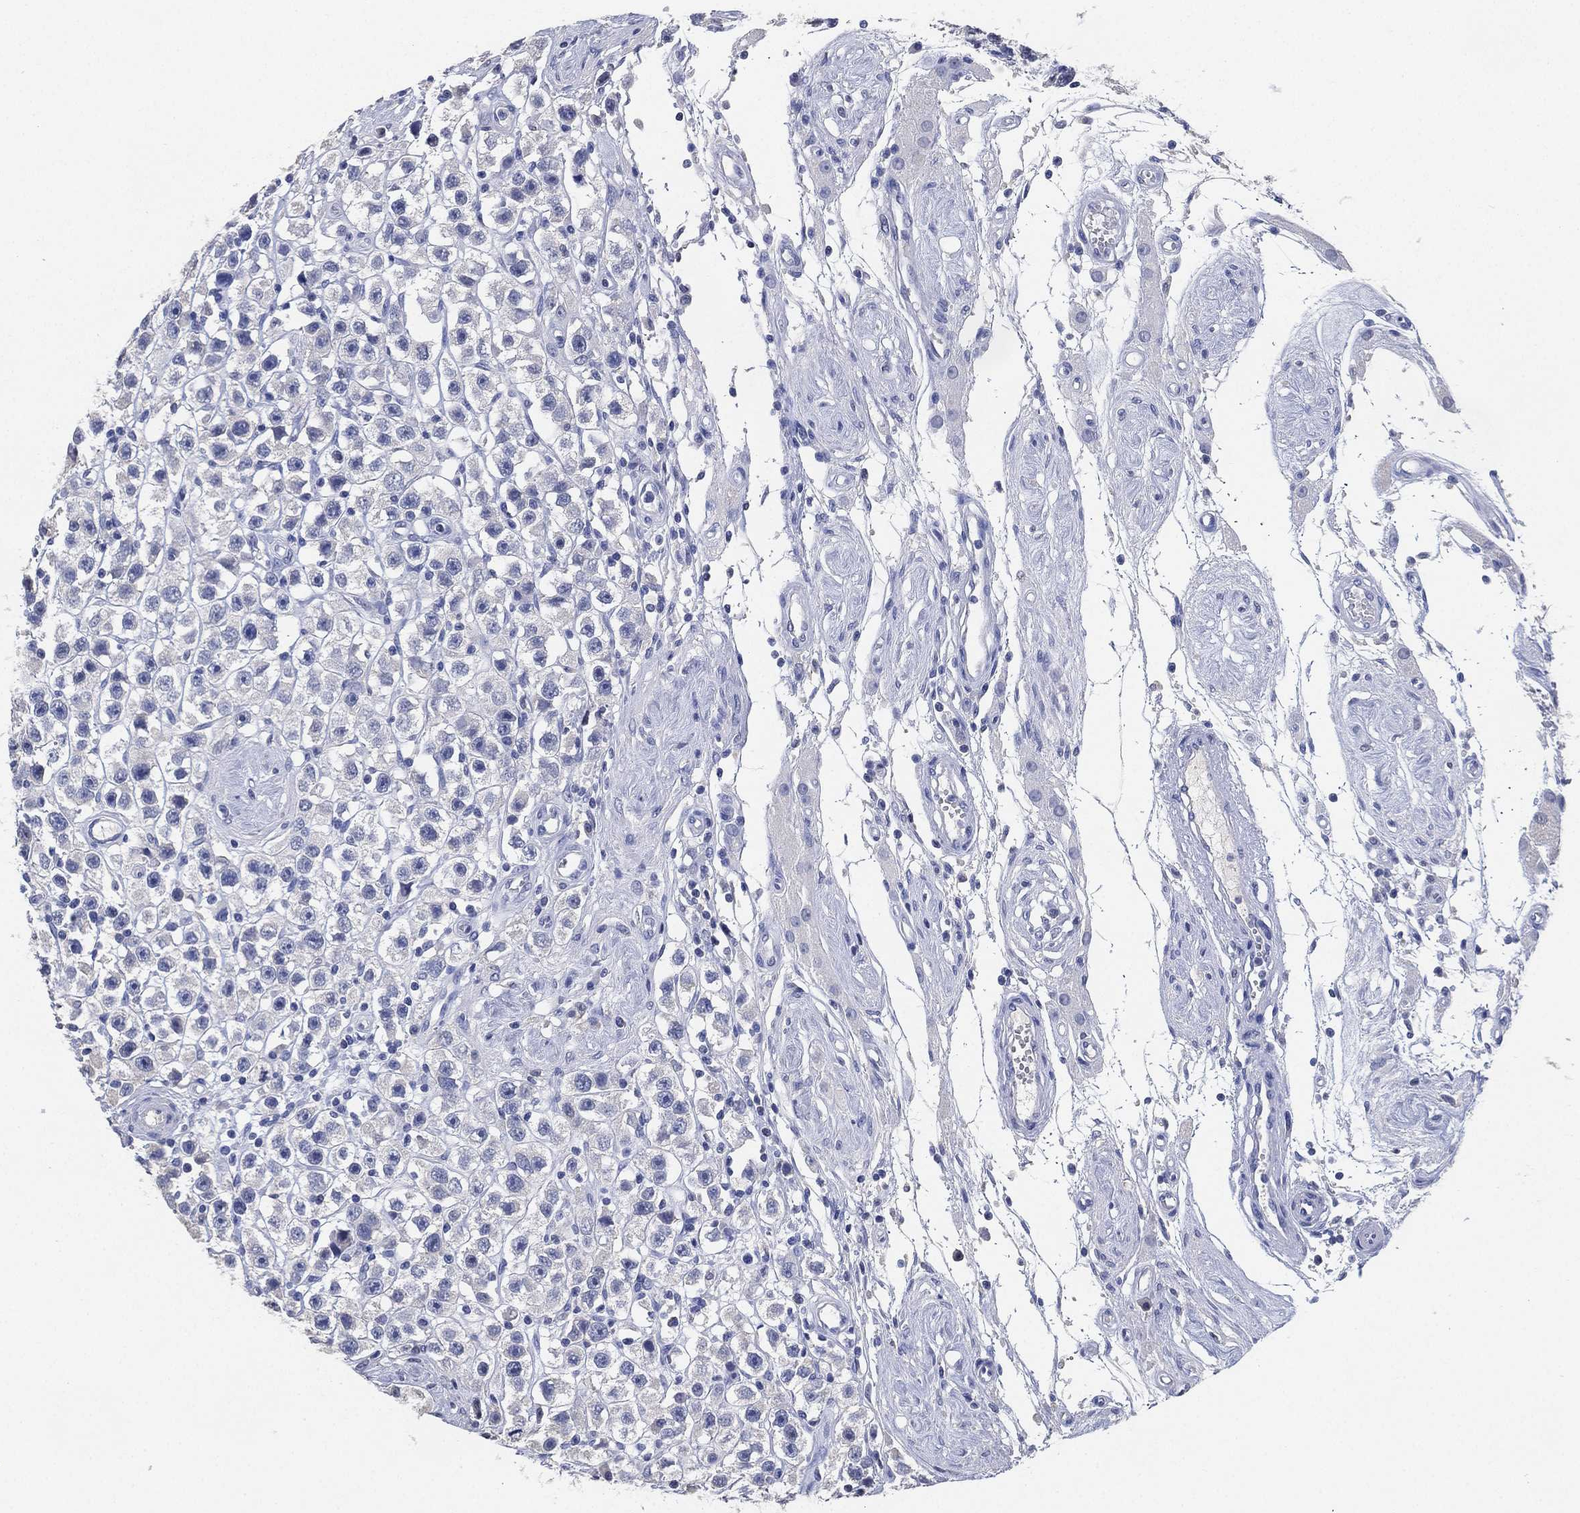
{"staining": {"intensity": "negative", "quantity": "none", "location": "none"}, "tissue": "testis cancer", "cell_type": "Tumor cells", "image_type": "cancer", "snomed": [{"axis": "morphology", "description": "Seminoma, NOS"}, {"axis": "topography", "description": "Testis"}], "caption": "Testis seminoma was stained to show a protein in brown. There is no significant positivity in tumor cells.", "gene": "IYD", "patient": {"sex": "male", "age": 45}}